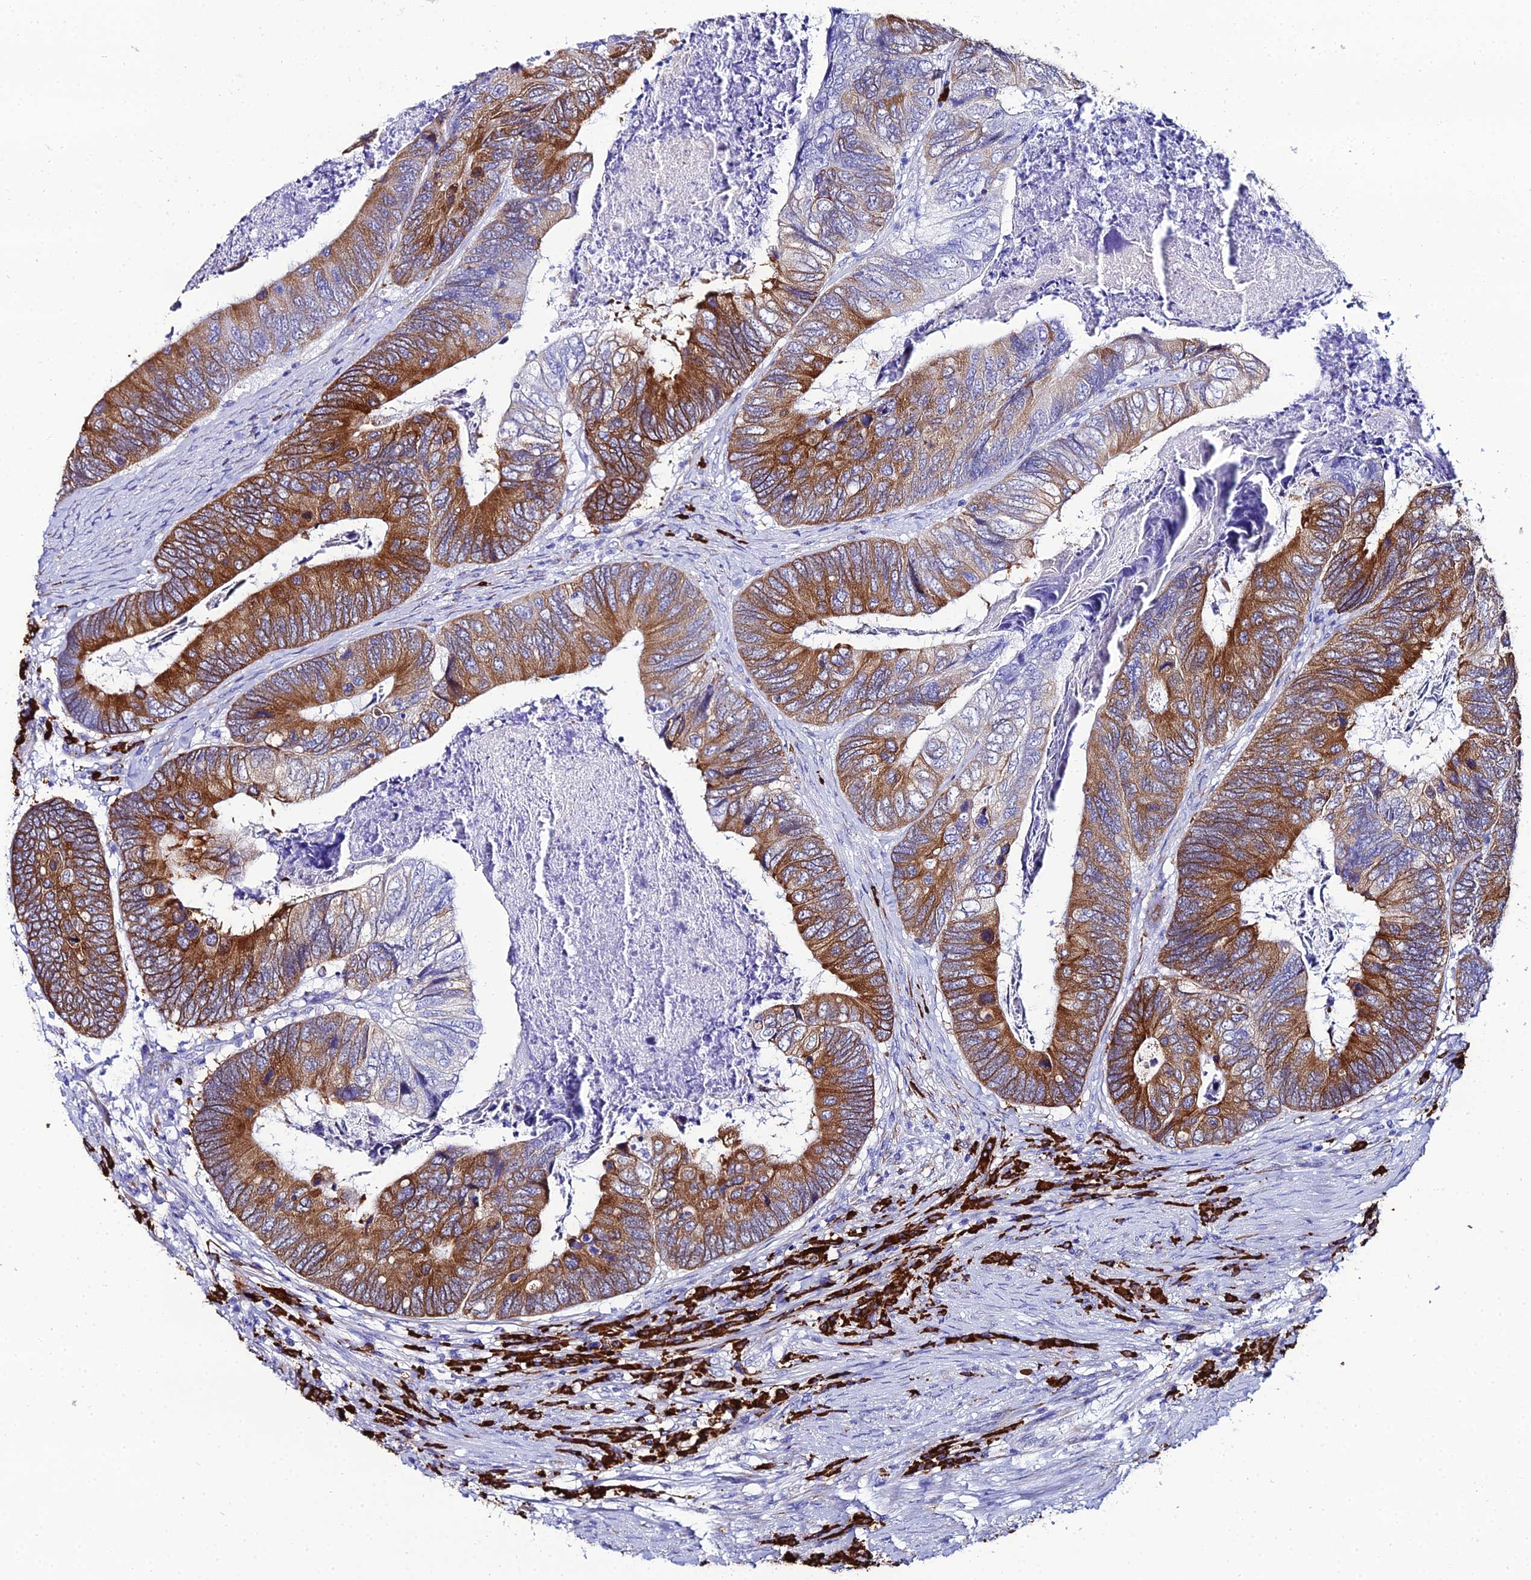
{"staining": {"intensity": "strong", "quantity": ">75%", "location": "cytoplasmic/membranous"}, "tissue": "colorectal cancer", "cell_type": "Tumor cells", "image_type": "cancer", "snomed": [{"axis": "morphology", "description": "Adenocarcinoma, NOS"}, {"axis": "topography", "description": "Colon"}], "caption": "Colorectal cancer tissue displays strong cytoplasmic/membranous positivity in approximately >75% of tumor cells, visualized by immunohistochemistry. (DAB (3,3'-diaminobenzidine) IHC with brightfield microscopy, high magnification).", "gene": "TXNDC5", "patient": {"sex": "female", "age": 67}}